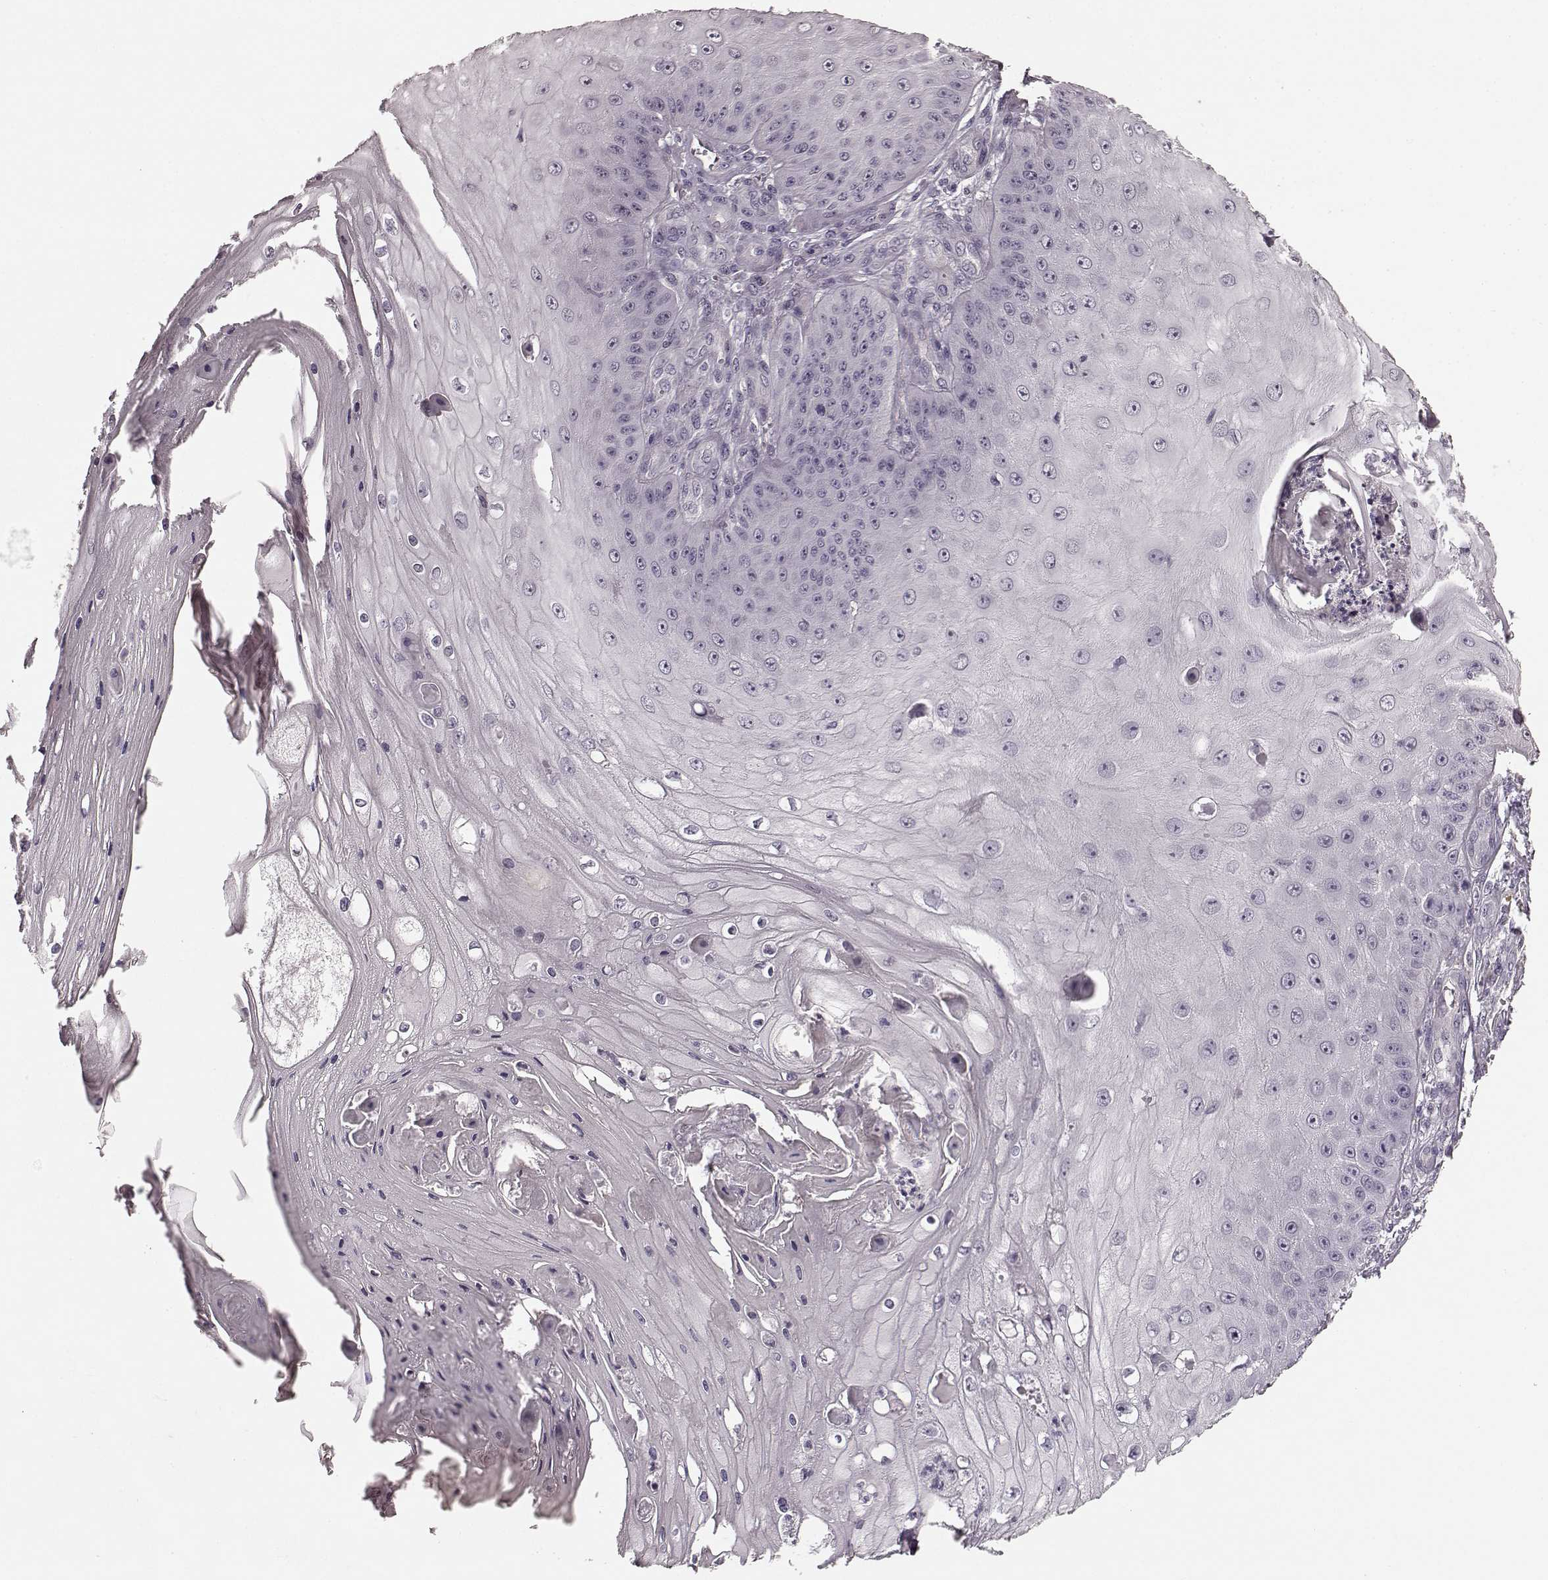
{"staining": {"intensity": "negative", "quantity": "none", "location": "none"}, "tissue": "skin cancer", "cell_type": "Tumor cells", "image_type": "cancer", "snomed": [{"axis": "morphology", "description": "Squamous cell carcinoma, NOS"}, {"axis": "topography", "description": "Skin"}], "caption": "High magnification brightfield microscopy of squamous cell carcinoma (skin) stained with DAB (3,3'-diaminobenzidine) (brown) and counterstained with hematoxylin (blue): tumor cells show no significant positivity. Brightfield microscopy of immunohistochemistry stained with DAB (3,3'-diaminobenzidine) (brown) and hematoxylin (blue), captured at high magnification.", "gene": "RIT2", "patient": {"sex": "male", "age": 70}}